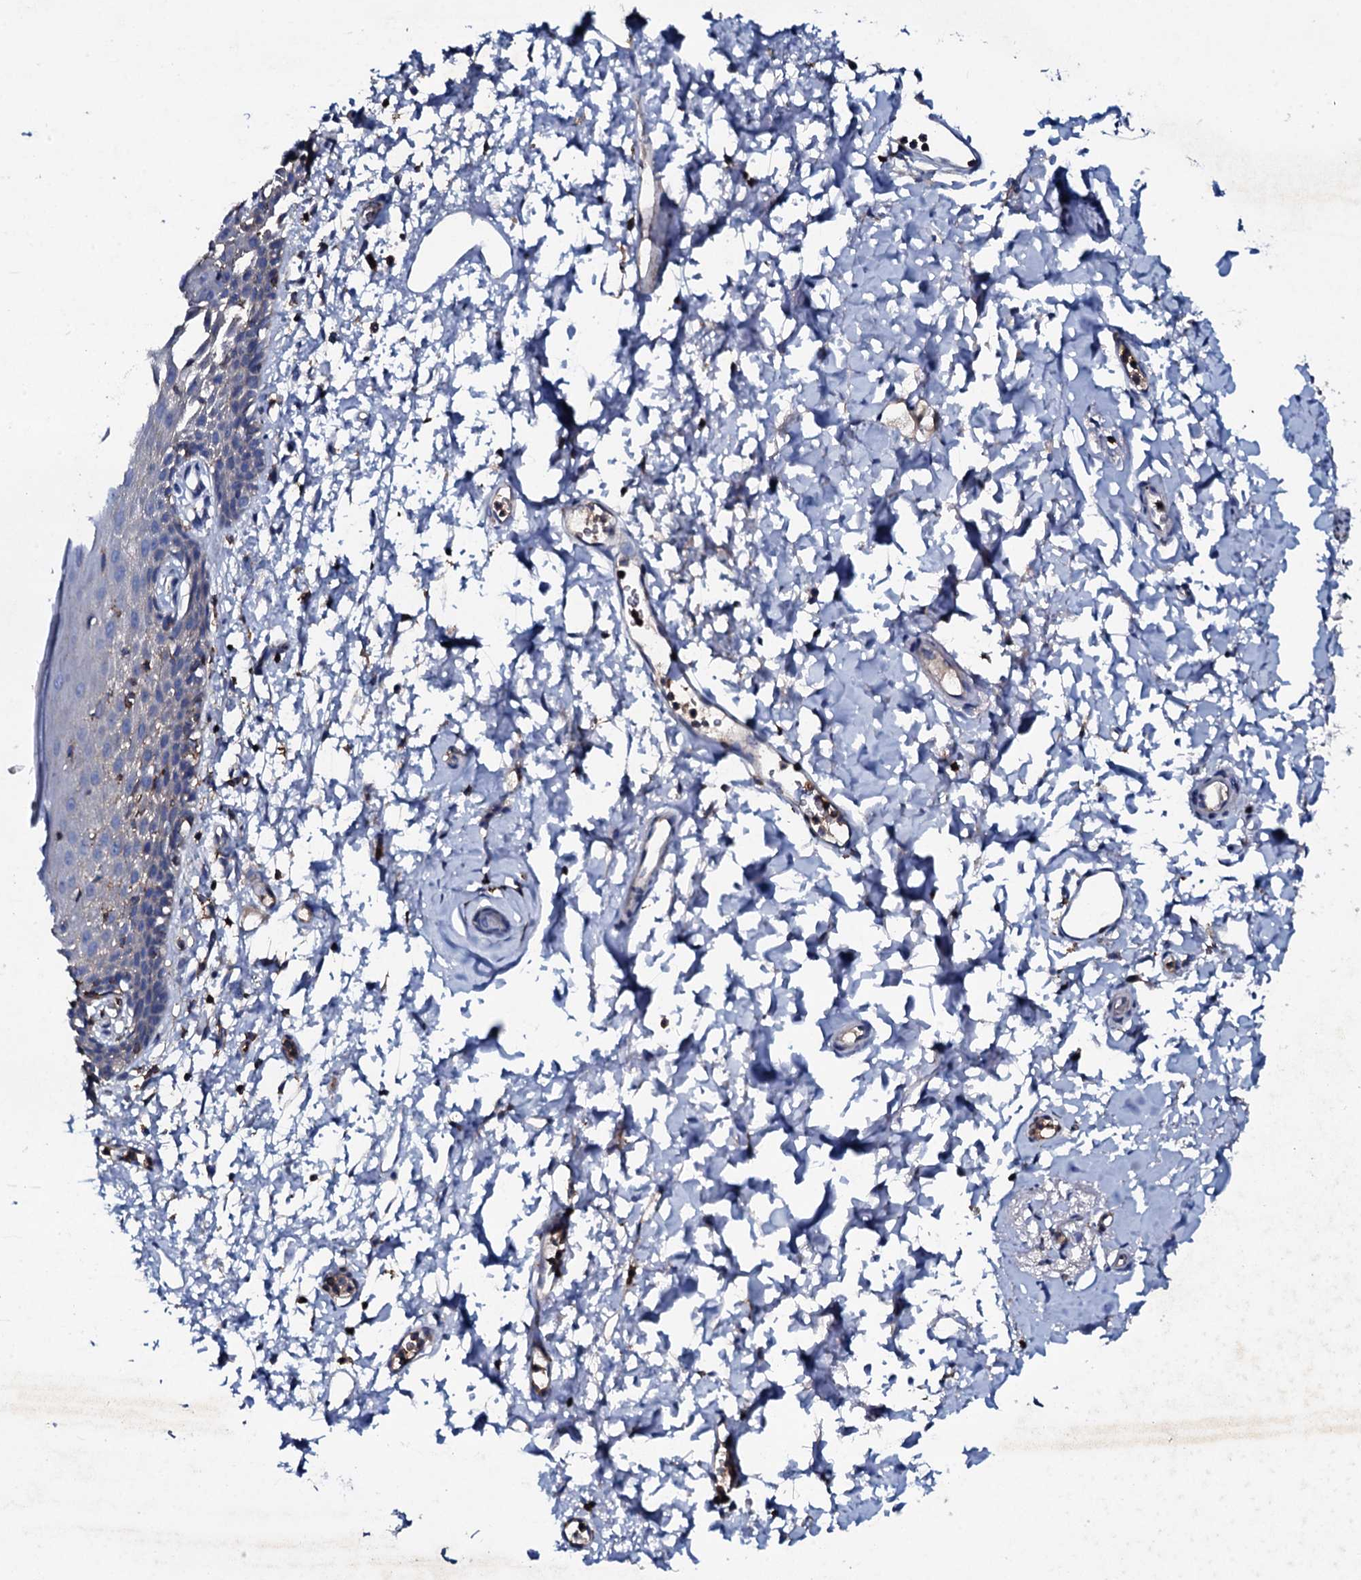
{"staining": {"intensity": "moderate", "quantity": "<25%", "location": "cytoplasmic/membranous"}, "tissue": "skin", "cell_type": "Epidermal cells", "image_type": "normal", "snomed": [{"axis": "morphology", "description": "Normal tissue, NOS"}, {"axis": "topography", "description": "Vulva"}], "caption": "The micrograph shows staining of unremarkable skin, revealing moderate cytoplasmic/membranous protein expression (brown color) within epidermal cells.", "gene": "MS4A4E", "patient": {"sex": "female", "age": 68}}